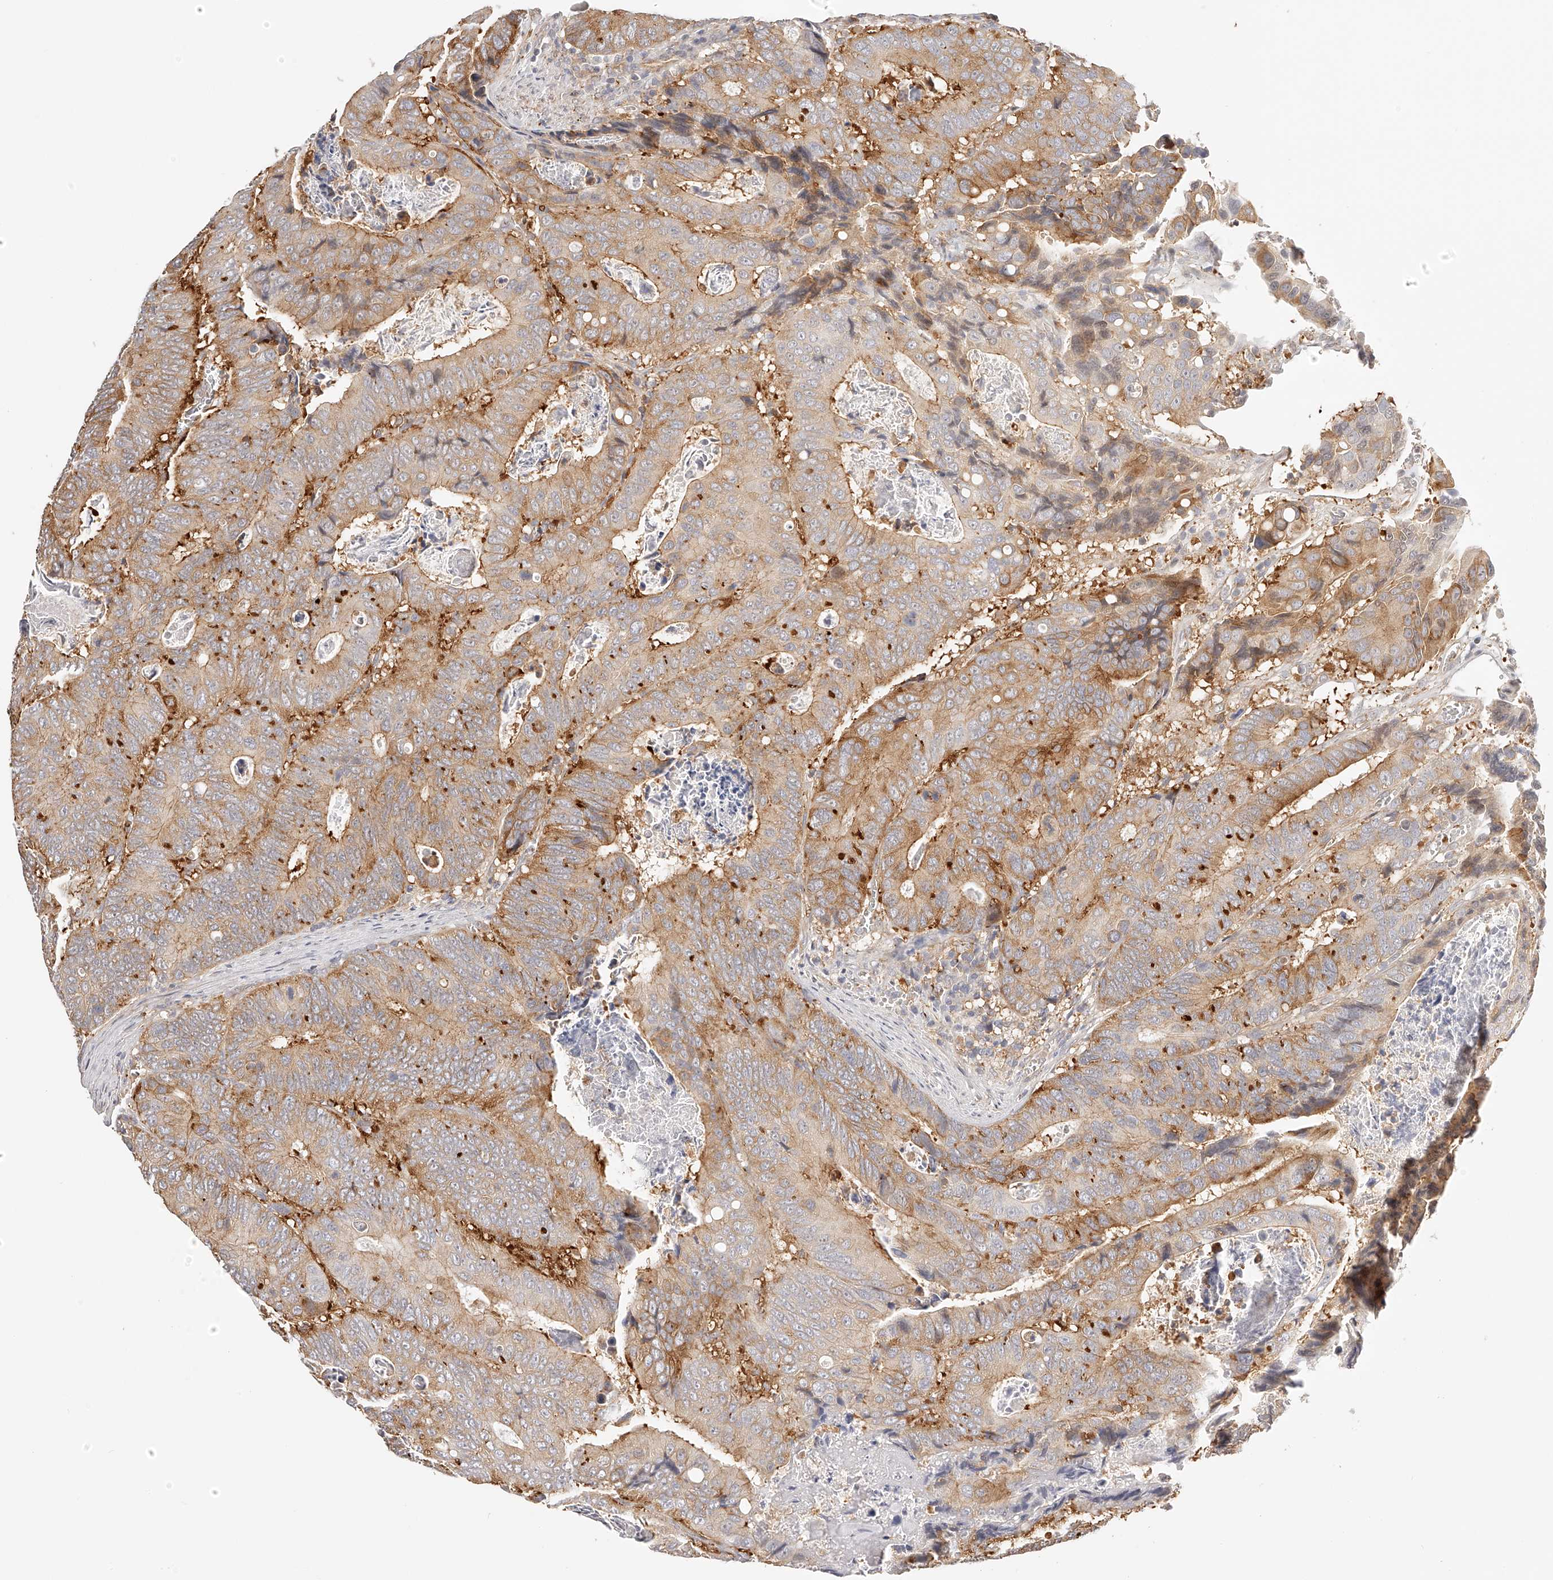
{"staining": {"intensity": "moderate", "quantity": ">75%", "location": "cytoplasmic/membranous"}, "tissue": "colorectal cancer", "cell_type": "Tumor cells", "image_type": "cancer", "snomed": [{"axis": "morphology", "description": "Inflammation, NOS"}, {"axis": "morphology", "description": "Adenocarcinoma, NOS"}, {"axis": "topography", "description": "Colon"}], "caption": "Immunohistochemical staining of human colorectal cancer (adenocarcinoma) exhibits medium levels of moderate cytoplasmic/membranous positivity in approximately >75% of tumor cells. (DAB IHC, brown staining for protein, blue staining for nuclei).", "gene": "SYNC", "patient": {"sex": "male", "age": 72}}